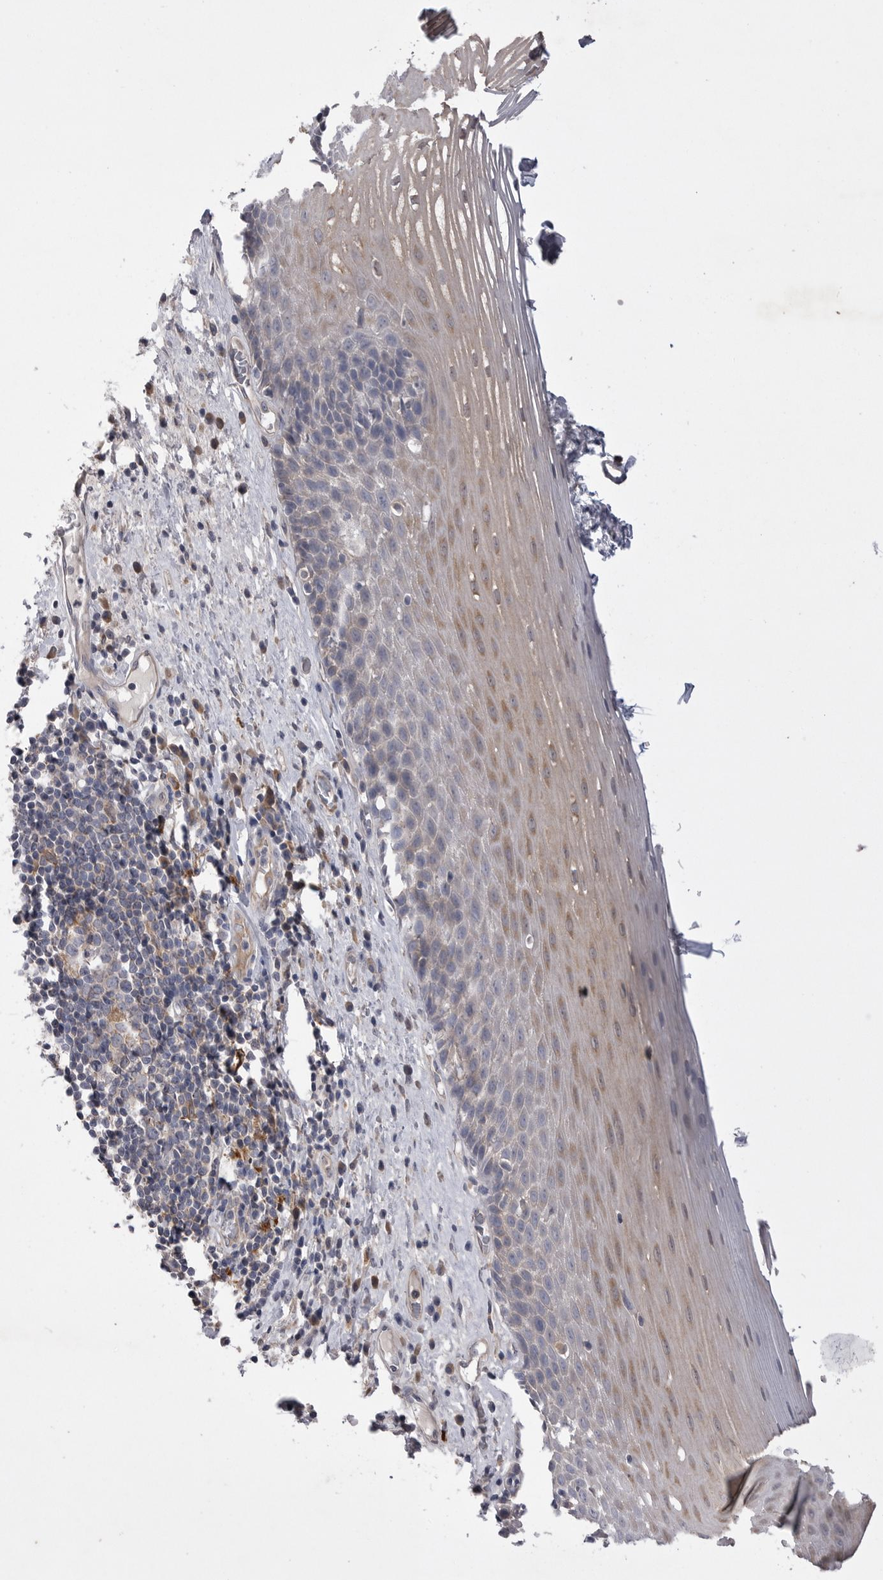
{"staining": {"intensity": "weak", "quantity": "25%-75%", "location": "cytoplasmic/membranous"}, "tissue": "esophagus", "cell_type": "Squamous epithelial cells", "image_type": "normal", "snomed": [{"axis": "morphology", "description": "Normal tissue, NOS"}, {"axis": "morphology", "description": "Adenocarcinoma, NOS"}, {"axis": "topography", "description": "Esophagus"}], "caption": "Esophagus stained with immunohistochemistry (IHC) exhibits weak cytoplasmic/membranous positivity in about 25%-75% of squamous epithelial cells. (DAB = brown stain, brightfield microscopy at high magnification).", "gene": "VAC14", "patient": {"sex": "male", "age": 62}}